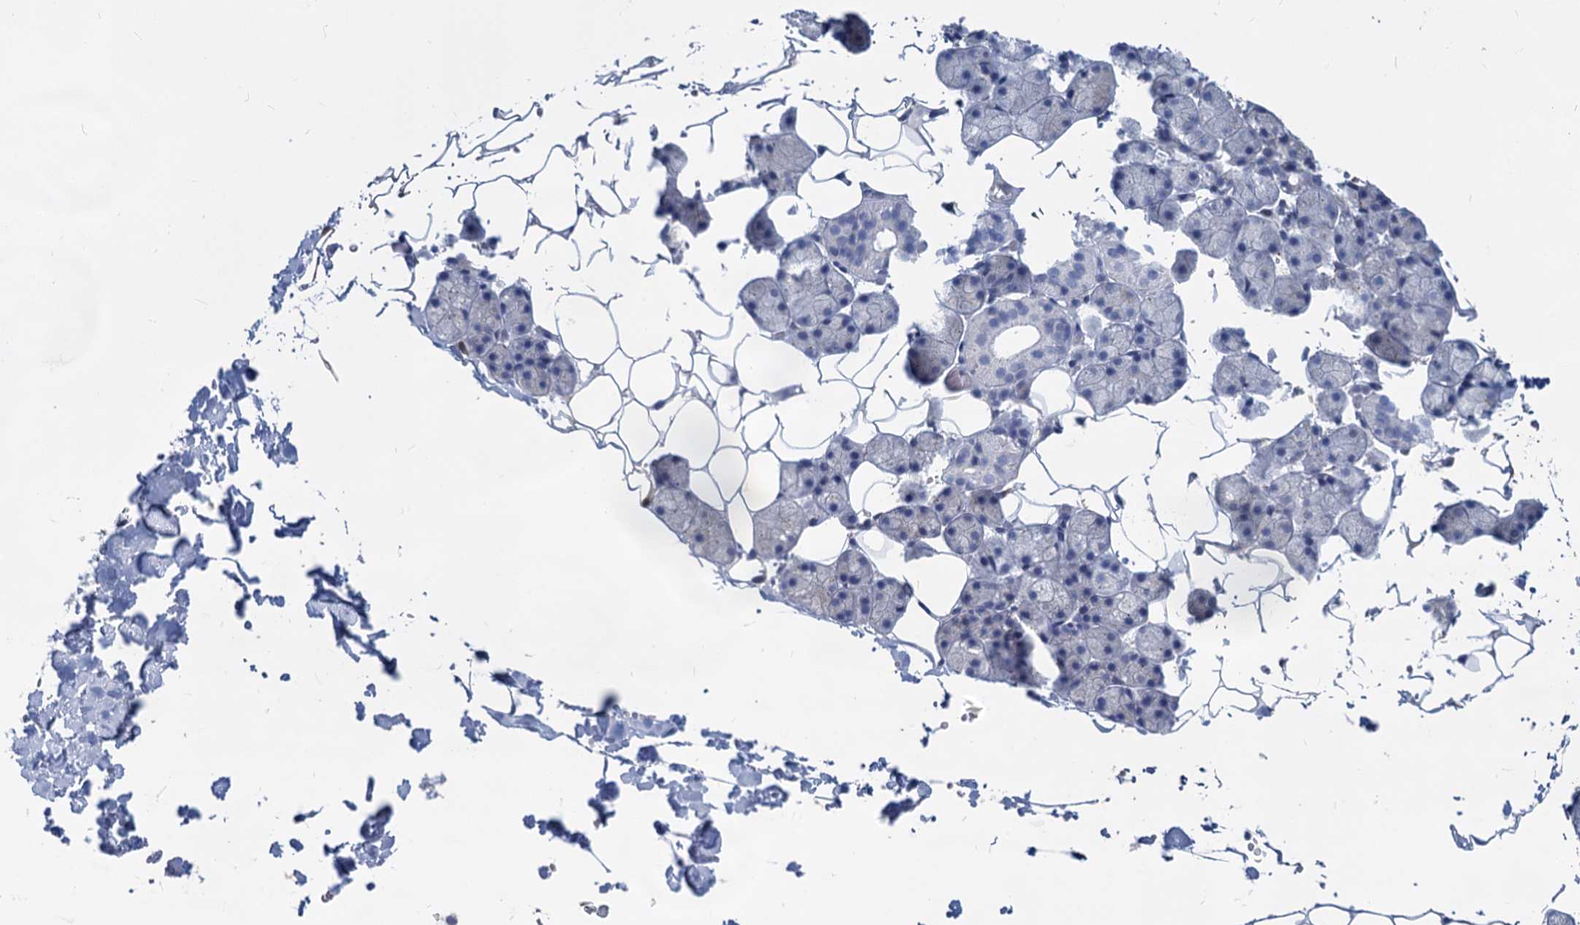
{"staining": {"intensity": "negative", "quantity": "none", "location": "none"}, "tissue": "salivary gland", "cell_type": "Glandular cells", "image_type": "normal", "snomed": [{"axis": "morphology", "description": "Normal tissue, NOS"}, {"axis": "topography", "description": "Salivary gland"}], "caption": "There is no significant positivity in glandular cells of salivary gland. (DAB (3,3'-diaminobenzidine) immunohistochemistry (IHC) with hematoxylin counter stain).", "gene": "GSTM3", "patient": {"sex": "female", "age": 33}}